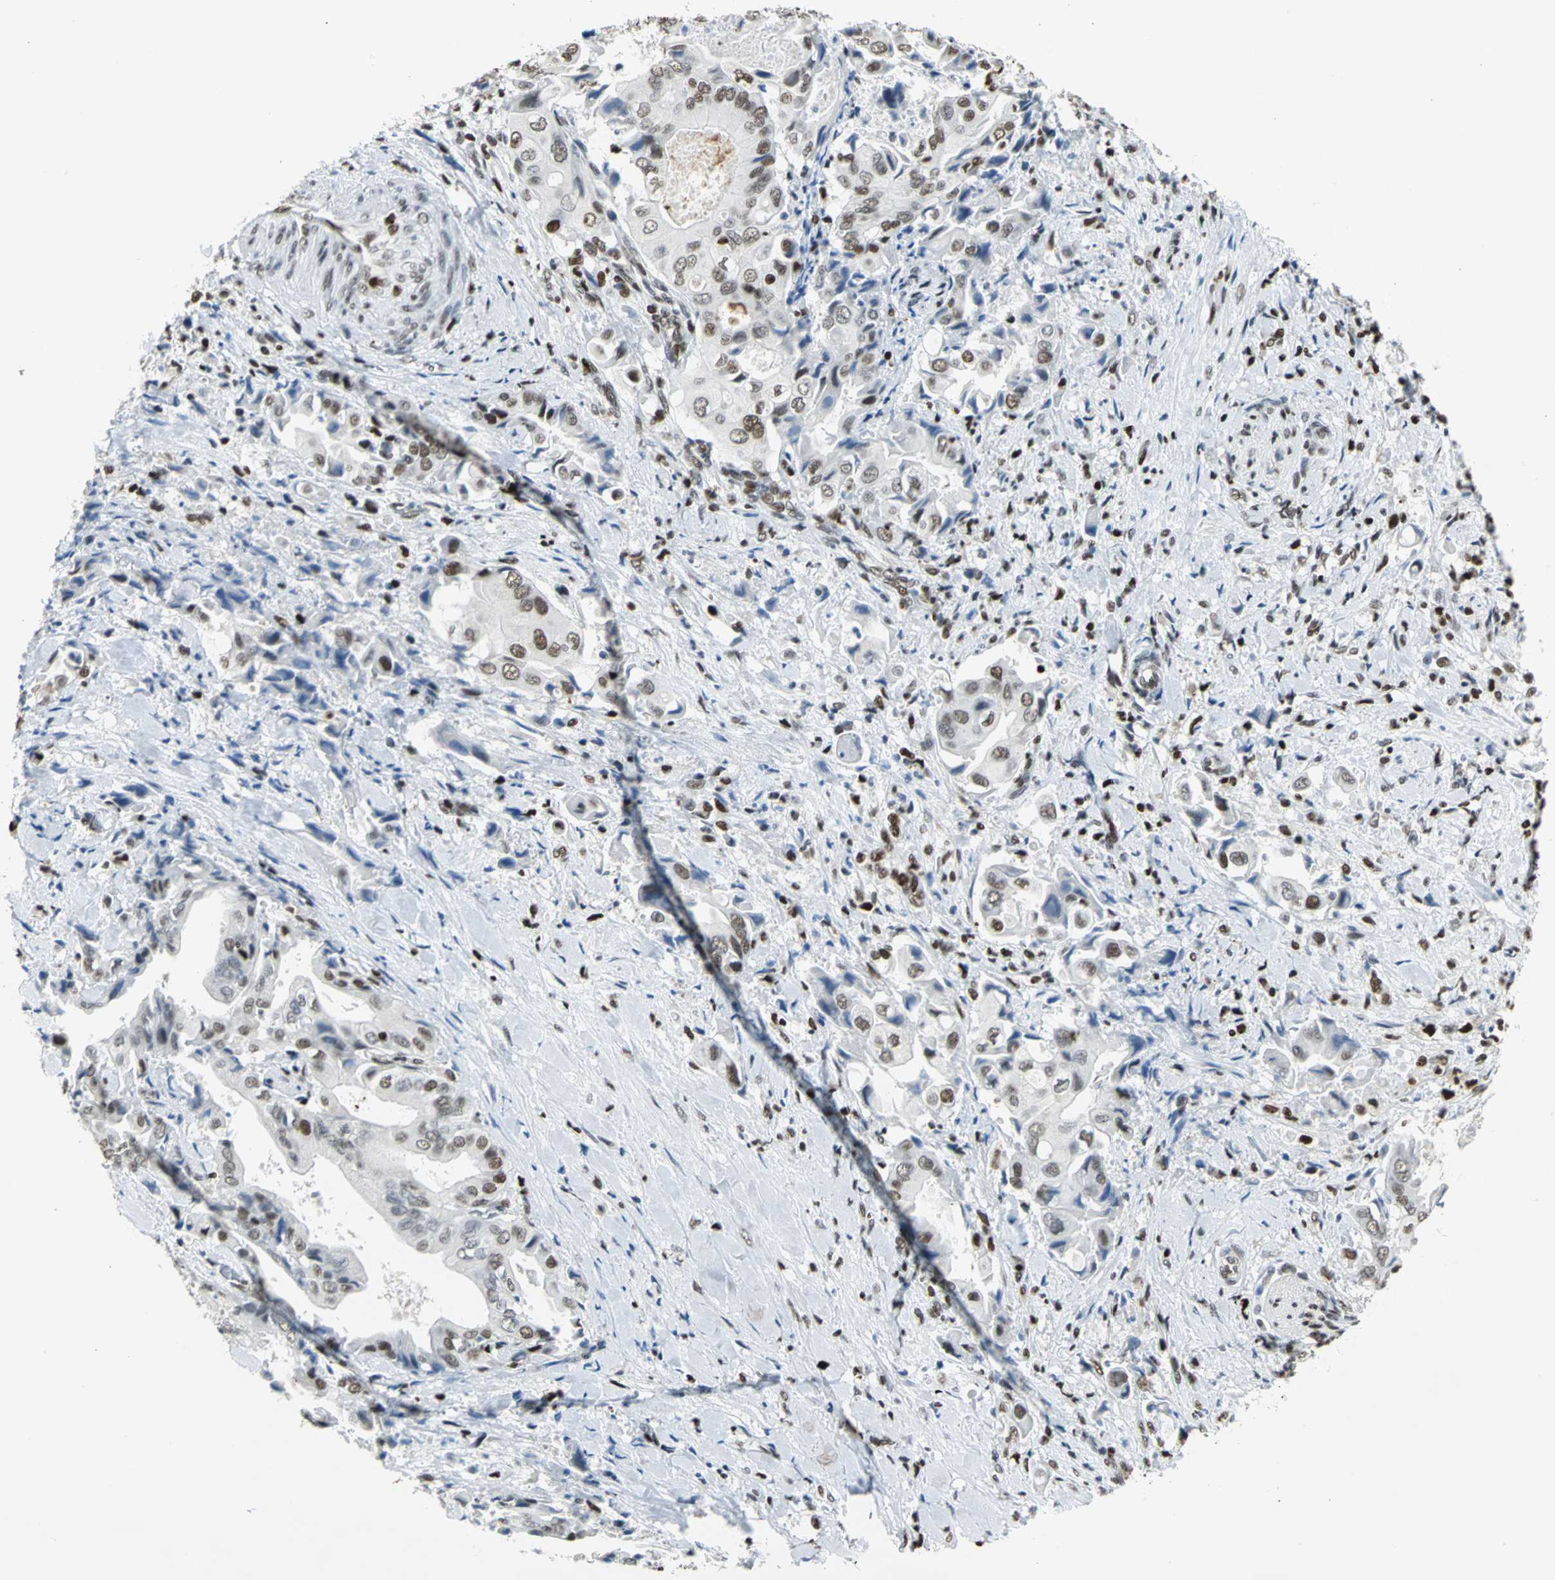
{"staining": {"intensity": "strong", "quantity": ">75%", "location": "nuclear"}, "tissue": "liver cancer", "cell_type": "Tumor cells", "image_type": "cancer", "snomed": [{"axis": "morphology", "description": "Cholangiocarcinoma"}, {"axis": "topography", "description": "Liver"}], "caption": "Protein expression analysis of human liver cancer (cholangiocarcinoma) reveals strong nuclear staining in approximately >75% of tumor cells. Ihc stains the protein in brown and the nuclei are stained blue.", "gene": "HNRNPD", "patient": {"sex": "male", "age": 58}}